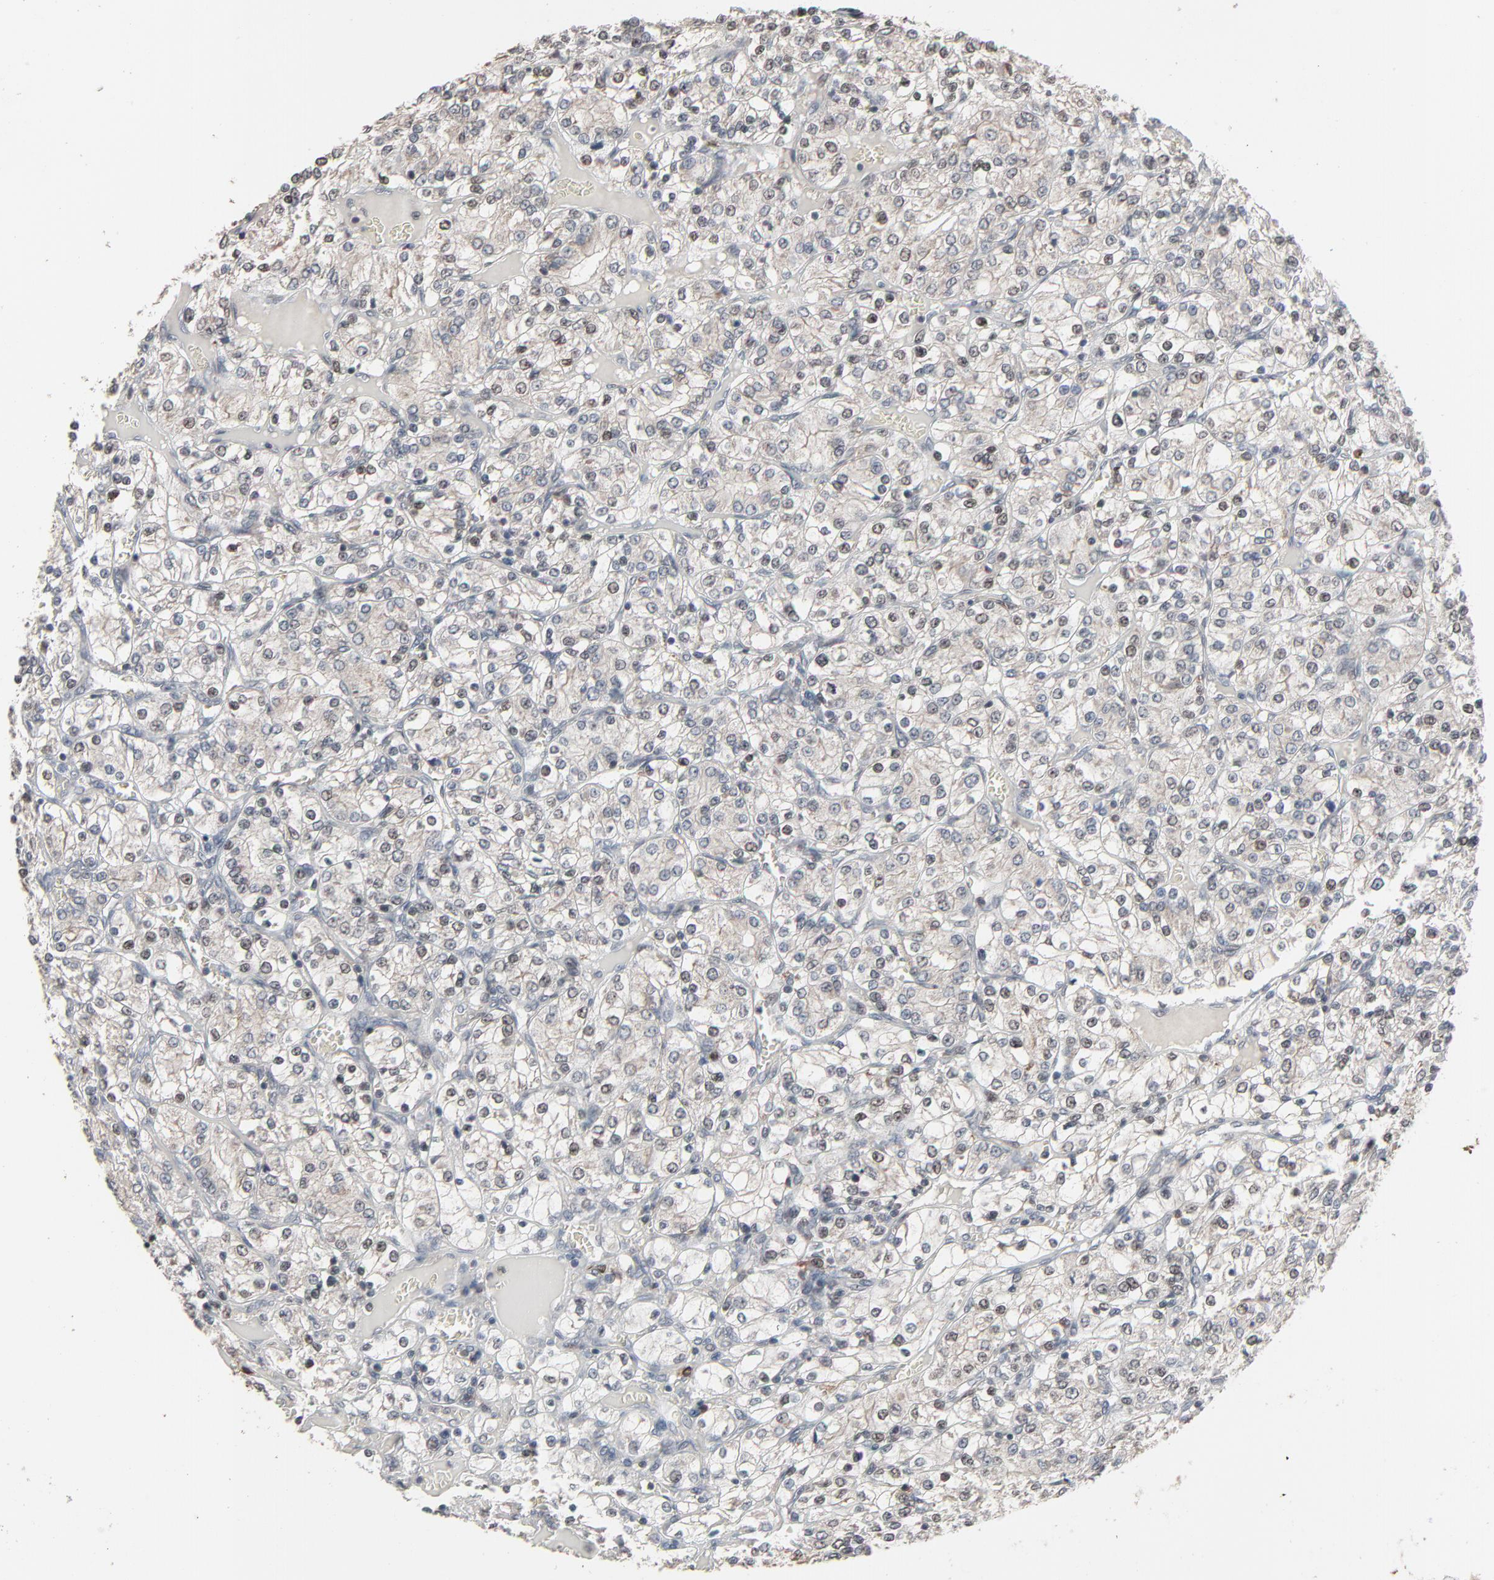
{"staining": {"intensity": "weak", "quantity": "<25%", "location": "nuclear"}, "tissue": "renal cancer", "cell_type": "Tumor cells", "image_type": "cancer", "snomed": [{"axis": "morphology", "description": "Adenocarcinoma, NOS"}, {"axis": "topography", "description": "Kidney"}], "caption": "High power microscopy histopathology image of an immunohistochemistry (IHC) photomicrograph of renal cancer, revealing no significant expression in tumor cells.", "gene": "DOCK8", "patient": {"sex": "female", "age": 62}}